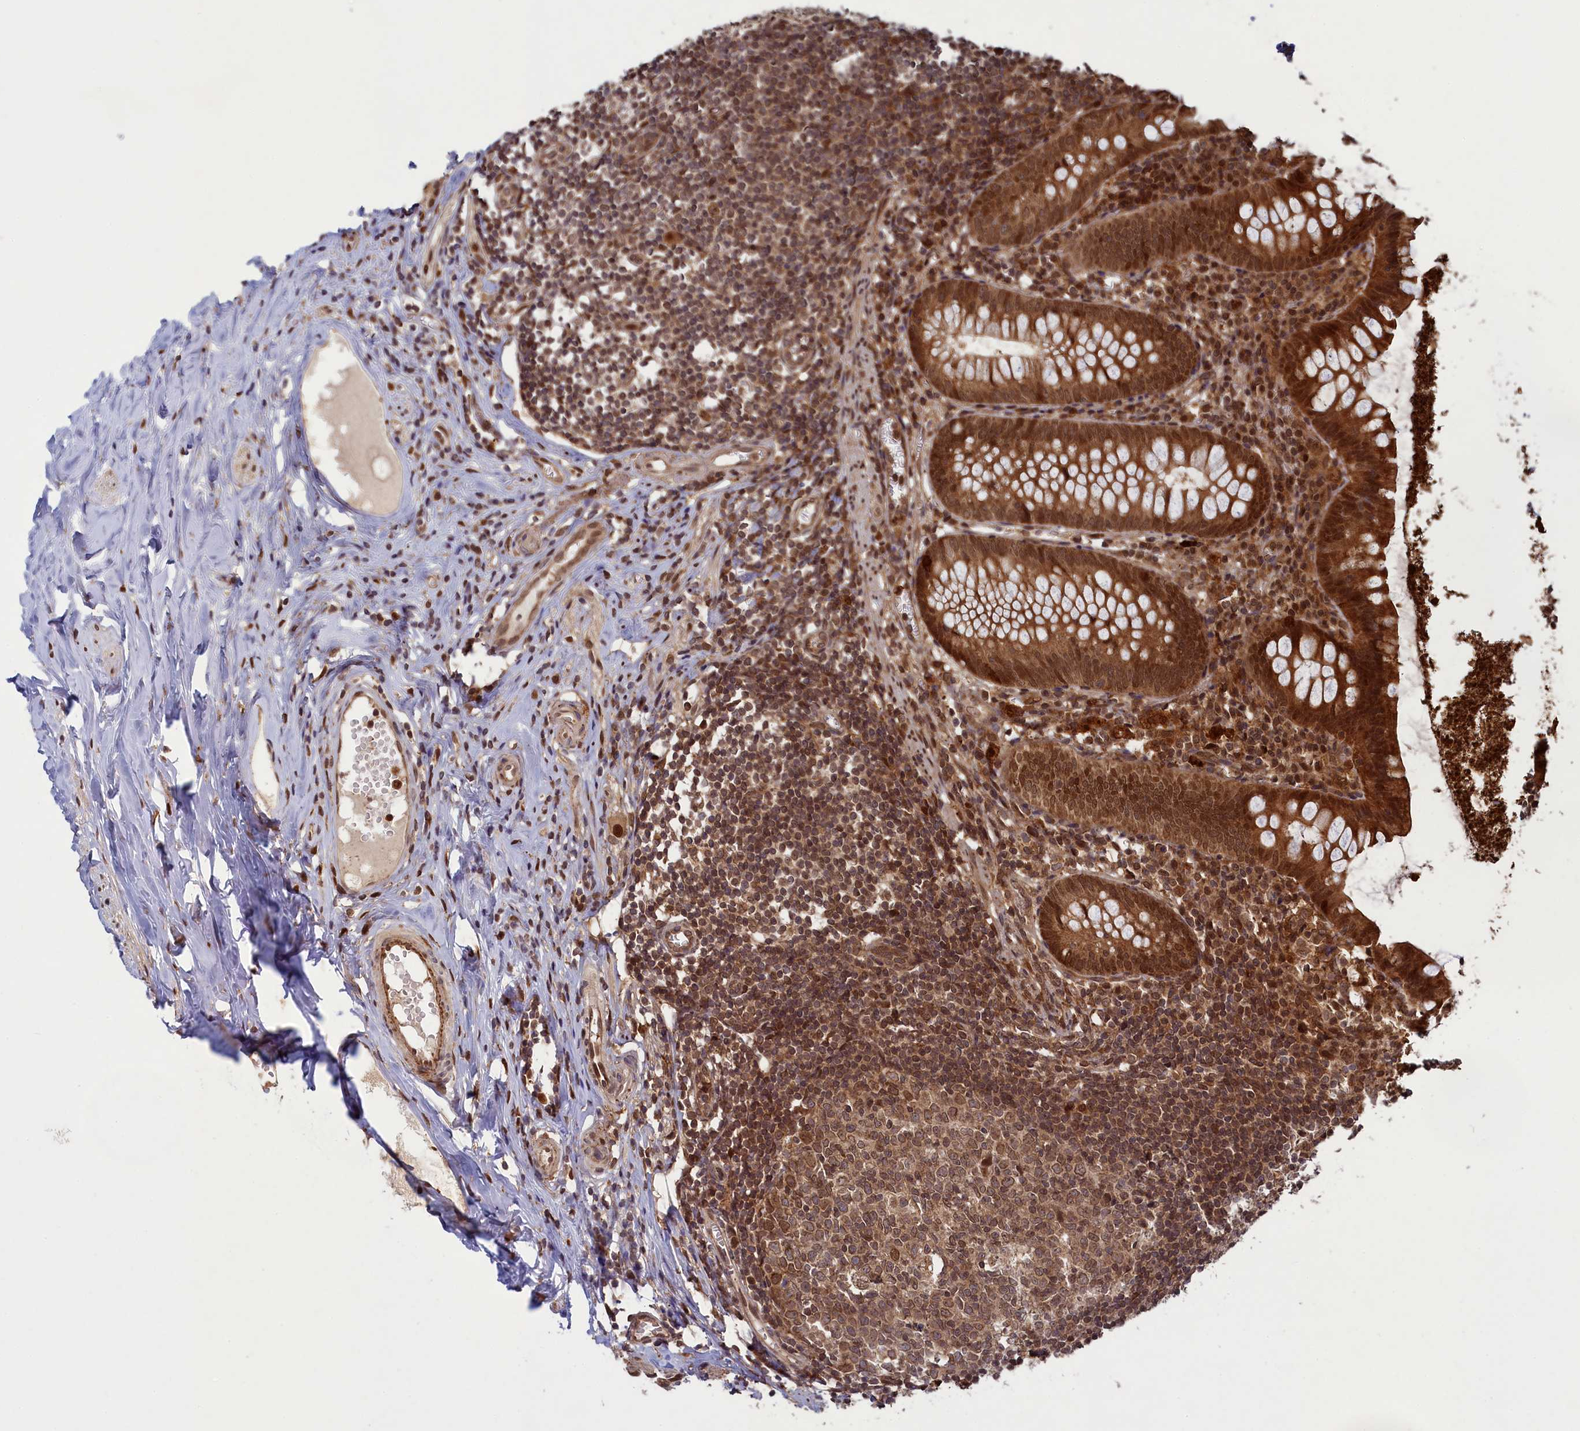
{"staining": {"intensity": "strong", "quantity": ">75%", "location": "cytoplasmic/membranous,nuclear"}, "tissue": "appendix", "cell_type": "Glandular cells", "image_type": "normal", "snomed": [{"axis": "morphology", "description": "Normal tissue, NOS"}, {"axis": "topography", "description": "Appendix"}], "caption": "Brown immunohistochemical staining in normal appendix reveals strong cytoplasmic/membranous,nuclear staining in approximately >75% of glandular cells. (Brightfield microscopy of DAB IHC at high magnification).", "gene": "NAE1", "patient": {"sex": "female", "age": 51}}